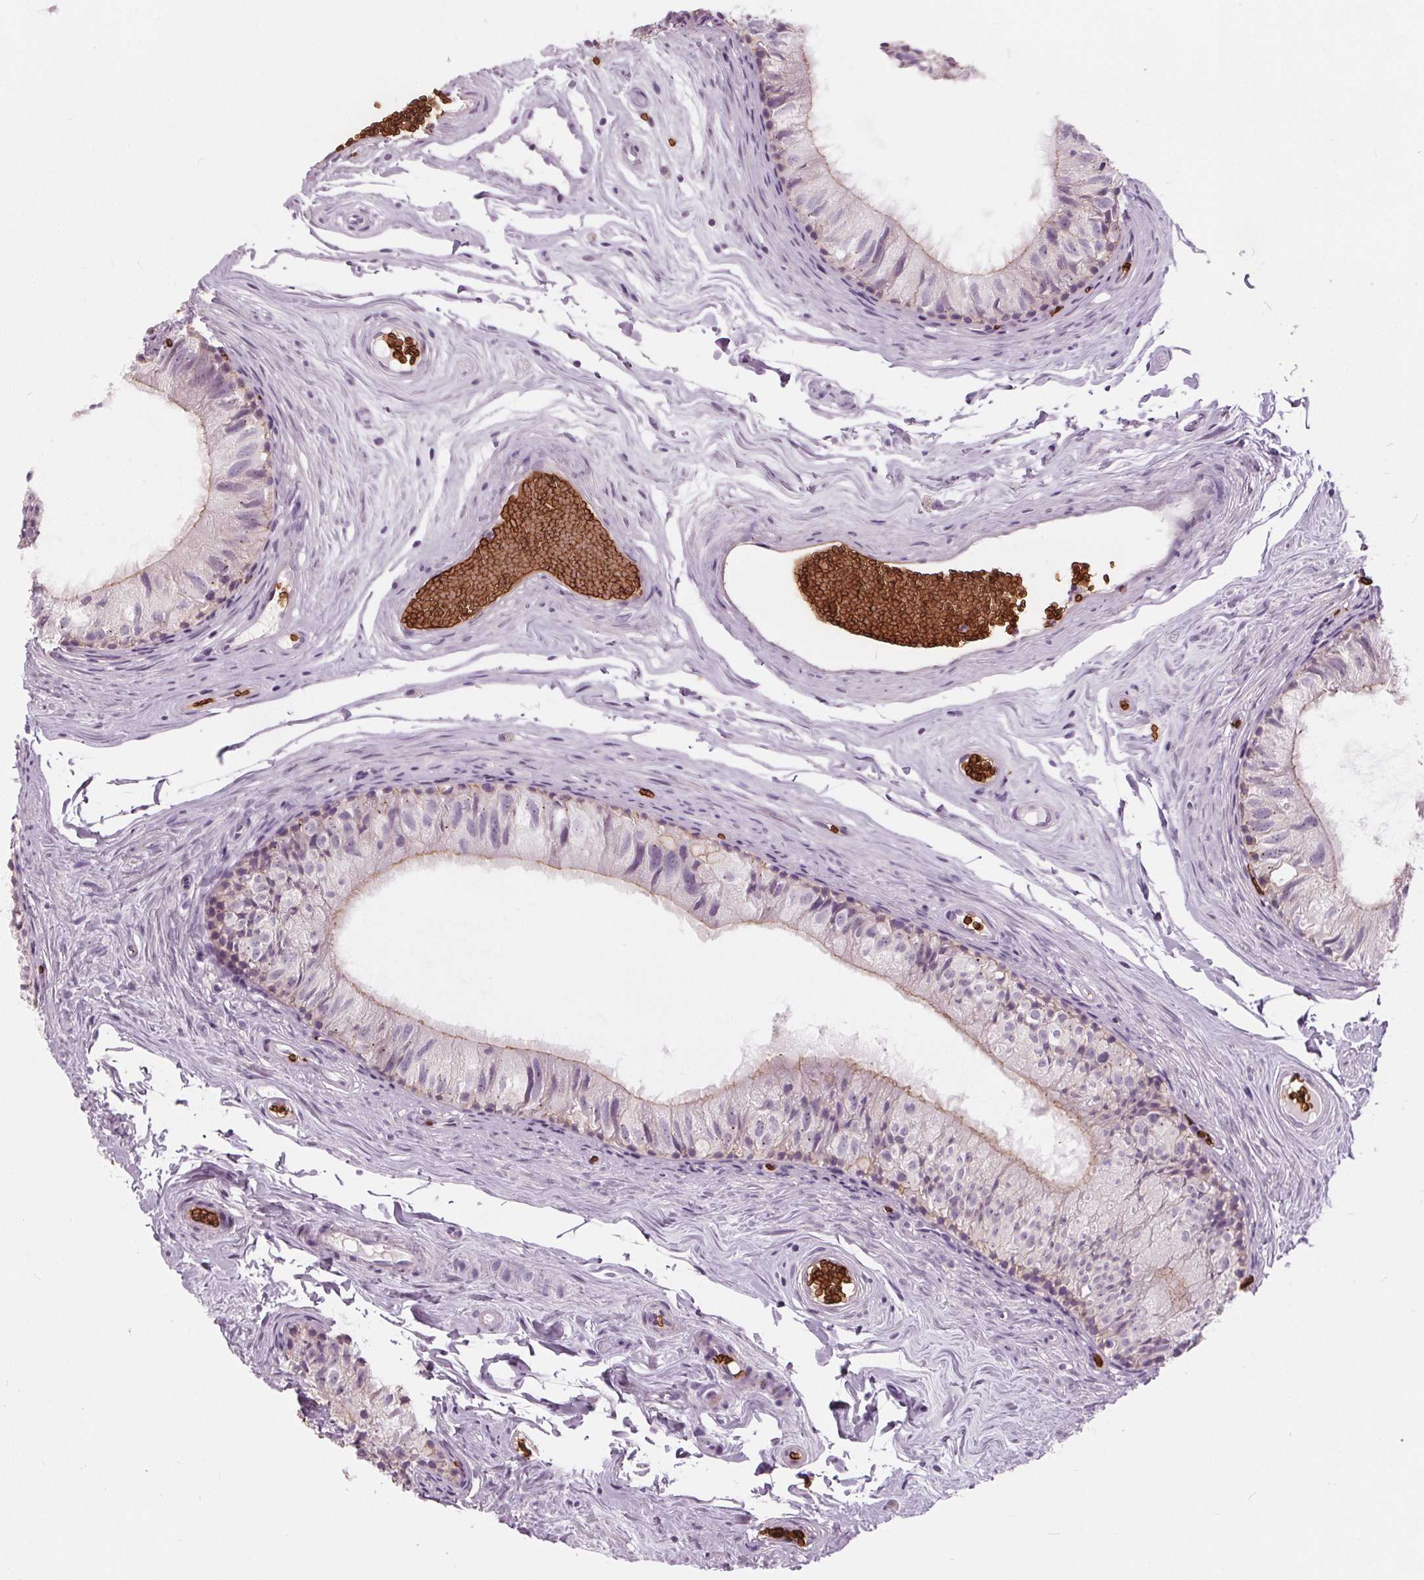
{"staining": {"intensity": "negative", "quantity": "none", "location": "none"}, "tissue": "epididymis", "cell_type": "Glandular cells", "image_type": "normal", "snomed": [{"axis": "morphology", "description": "Normal tissue, NOS"}, {"axis": "topography", "description": "Epididymis"}], "caption": "This is an IHC histopathology image of benign human epididymis. There is no expression in glandular cells.", "gene": "SLC4A1", "patient": {"sex": "male", "age": 45}}